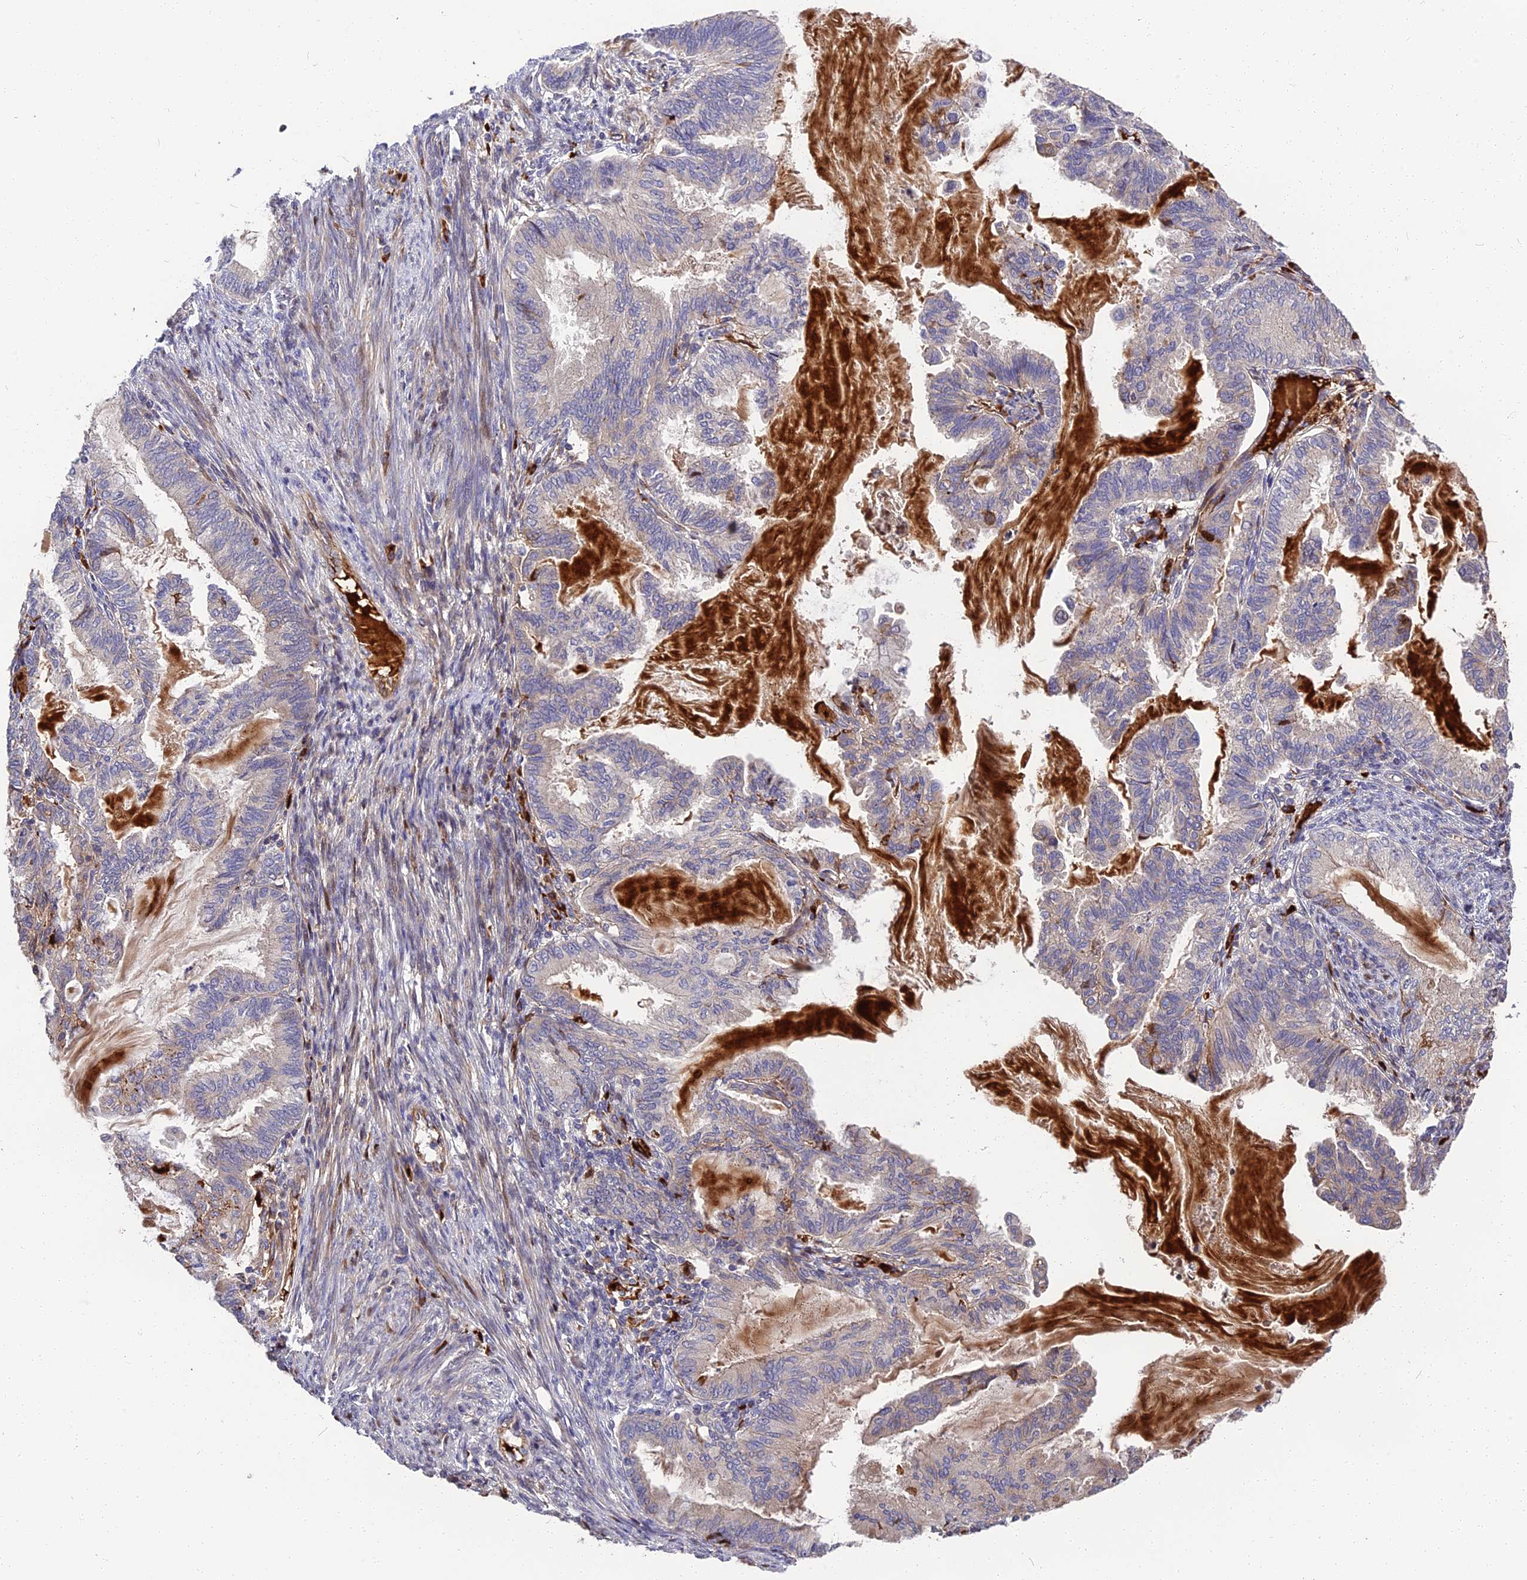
{"staining": {"intensity": "negative", "quantity": "none", "location": "none"}, "tissue": "endometrial cancer", "cell_type": "Tumor cells", "image_type": "cancer", "snomed": [{"axis": "morphology", "description": "Adenocarcinoma, NOS"}, {"axis": "topography", "description": "Endometrium"}], "caption": "Protein analysis of endometrial cancer (adenocarcinoma) exhibits no significant expression in tumor cells. (Stains: DAB (3,3'-diaminobenzidine) immunohistochemistry with hematoxylin counter stain, Microscopy: brightfield microscopy at high magnification).", "gene": "MFSD2A", "patient": {"sex": "female", "age": 86}}